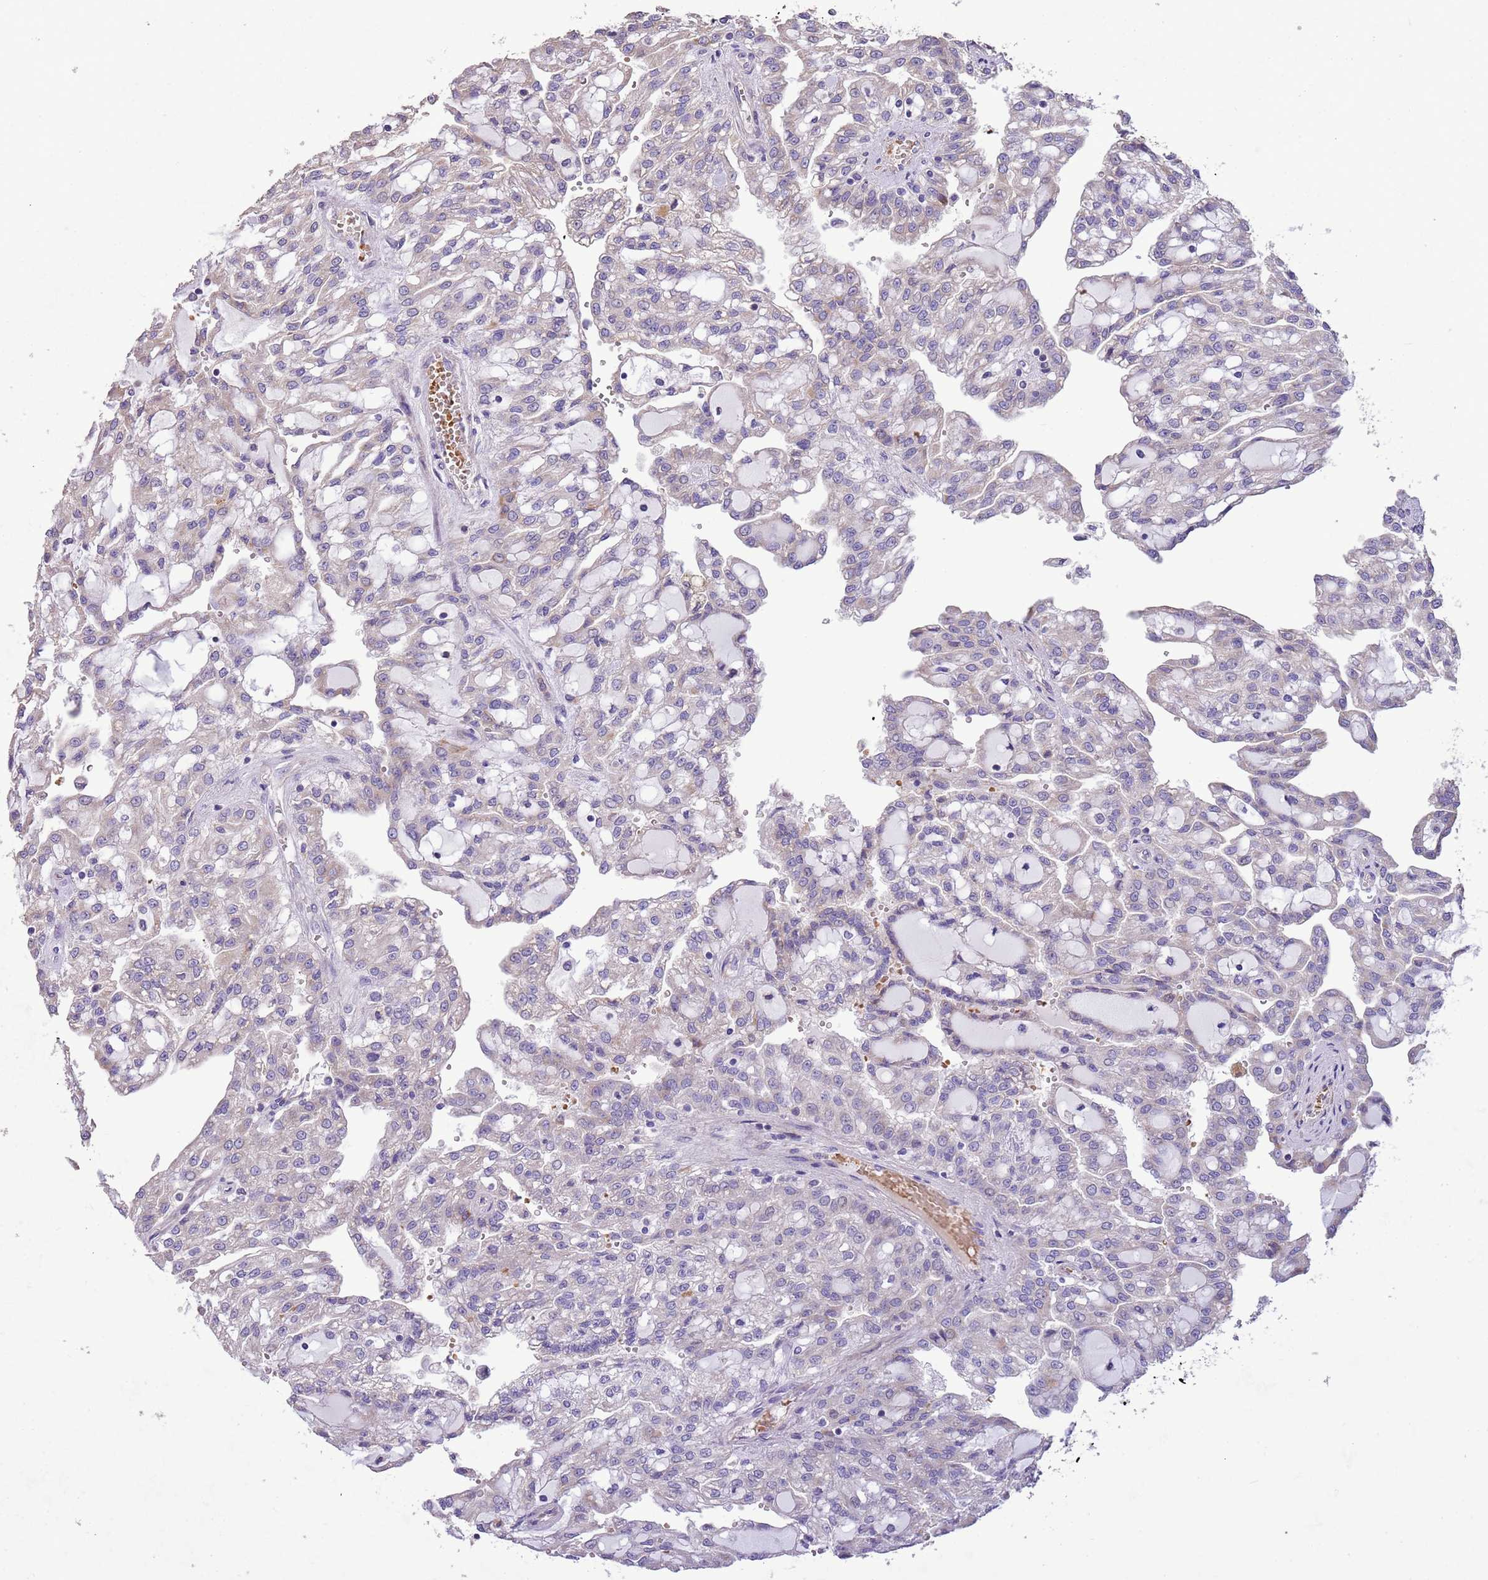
{"staining": {"intensity": "negative", "quantity": "none", "location": "none"}, "tissue": "renal cancer", "cell_type": "Tumor cells", "image_type": "cancer", "snomed": [{"axis": "morphology", "description": "Adenocarcinoma, NOS"}, {"axis": "topography", "description": "Kidney"}], "caption": "Tumor cells are negative for protein expression in human renal cancer (adenocarcinoma).", "gene": "PIGA", "patient": {"sex": "male", "age": 63}}